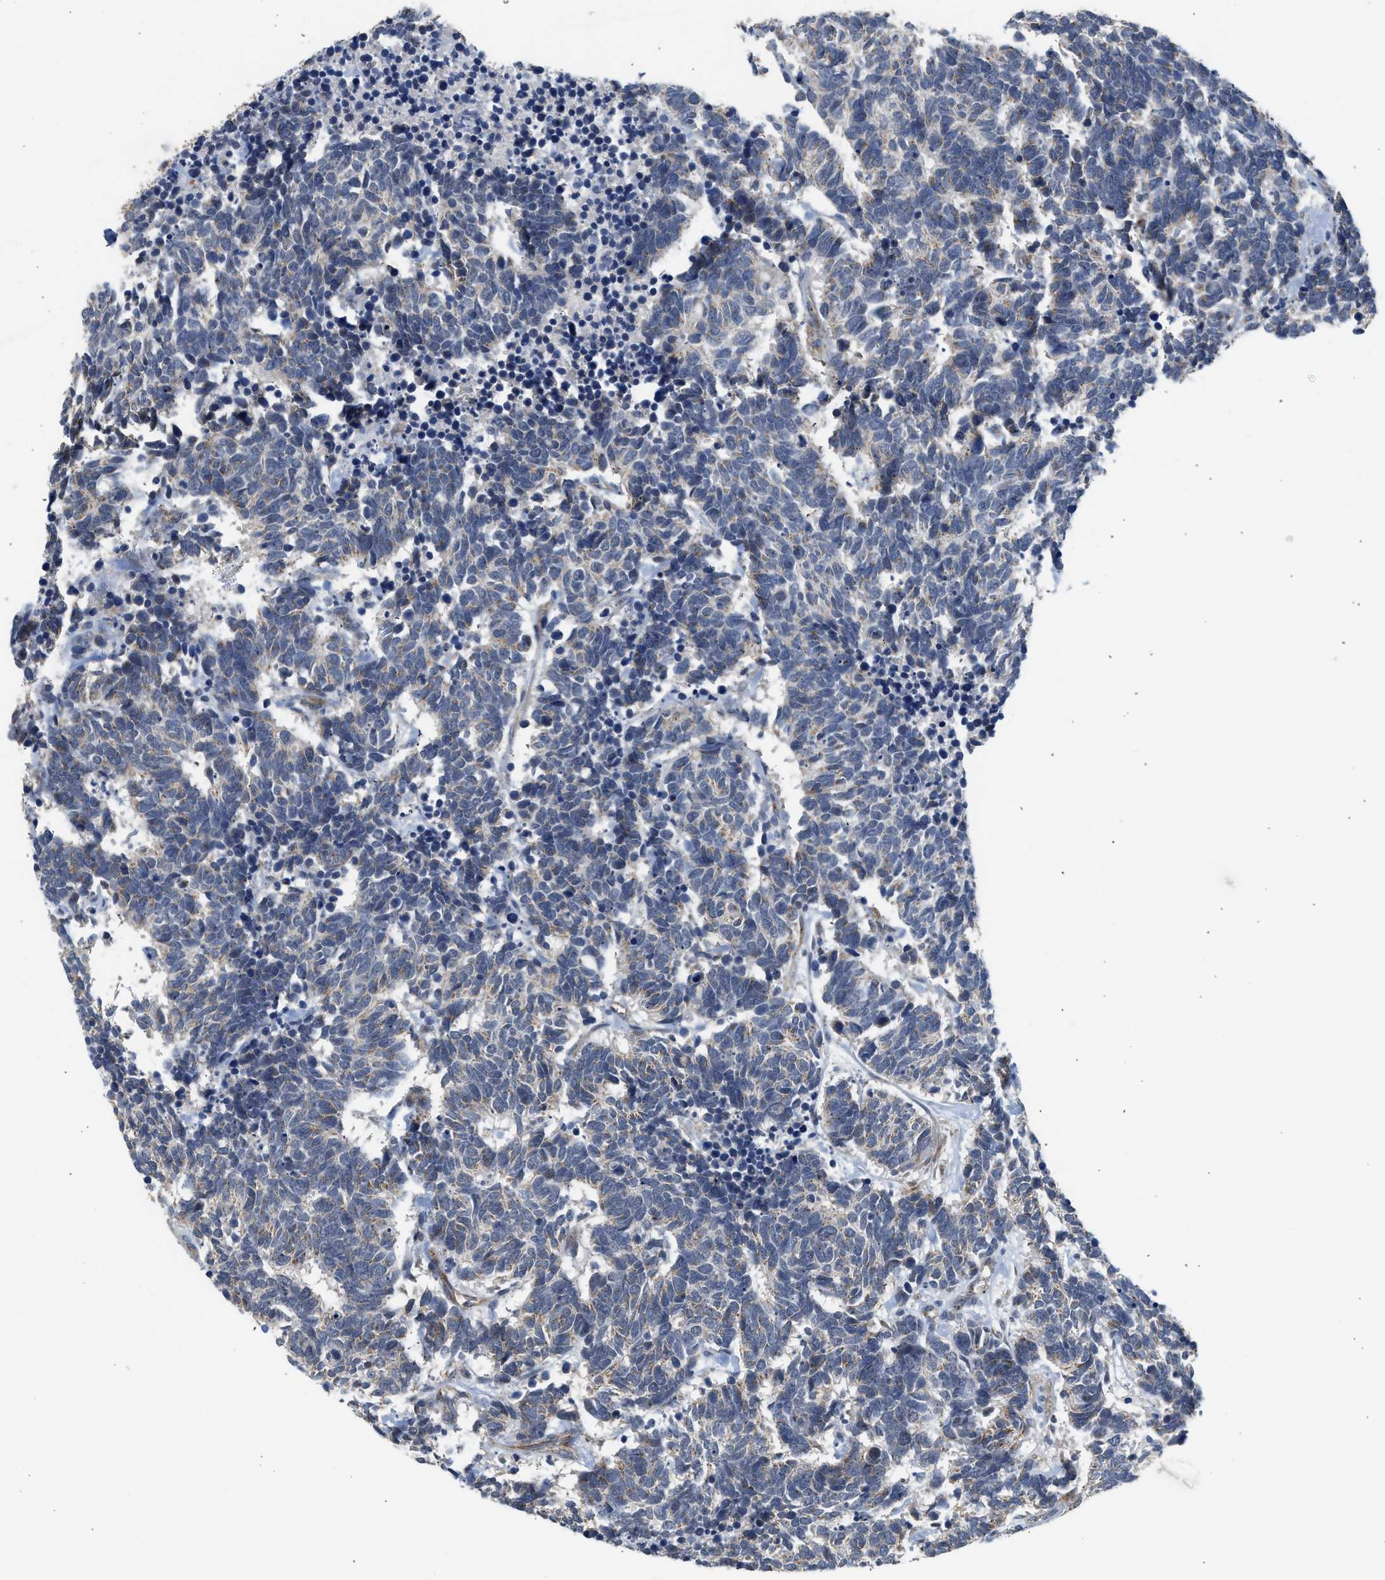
{"staining": {"intensity": "weak", "quantity": "25%-75%", "location": "cytoplasmic/membranous"}, "tissue": "carcinoid", "cell_type": "Tumor cells", "image_type": "cancer", "snomed": [{"axis": "morphology", "description": "Carcinoma, NOS"}, {"axis": "morphology", "description": "Carcinoid, malignant, NOS"}, {"axis": "topography", "description": "Urinary bladder"}], "caption": "Weak cytoplasmic/membranous staining for a protein is appreciated in about 25%-75% of tumor cells of carcinoid (malignant) using IHC.", "gene": "PIM1", "patient": {"sex": "male", "age": 57}}